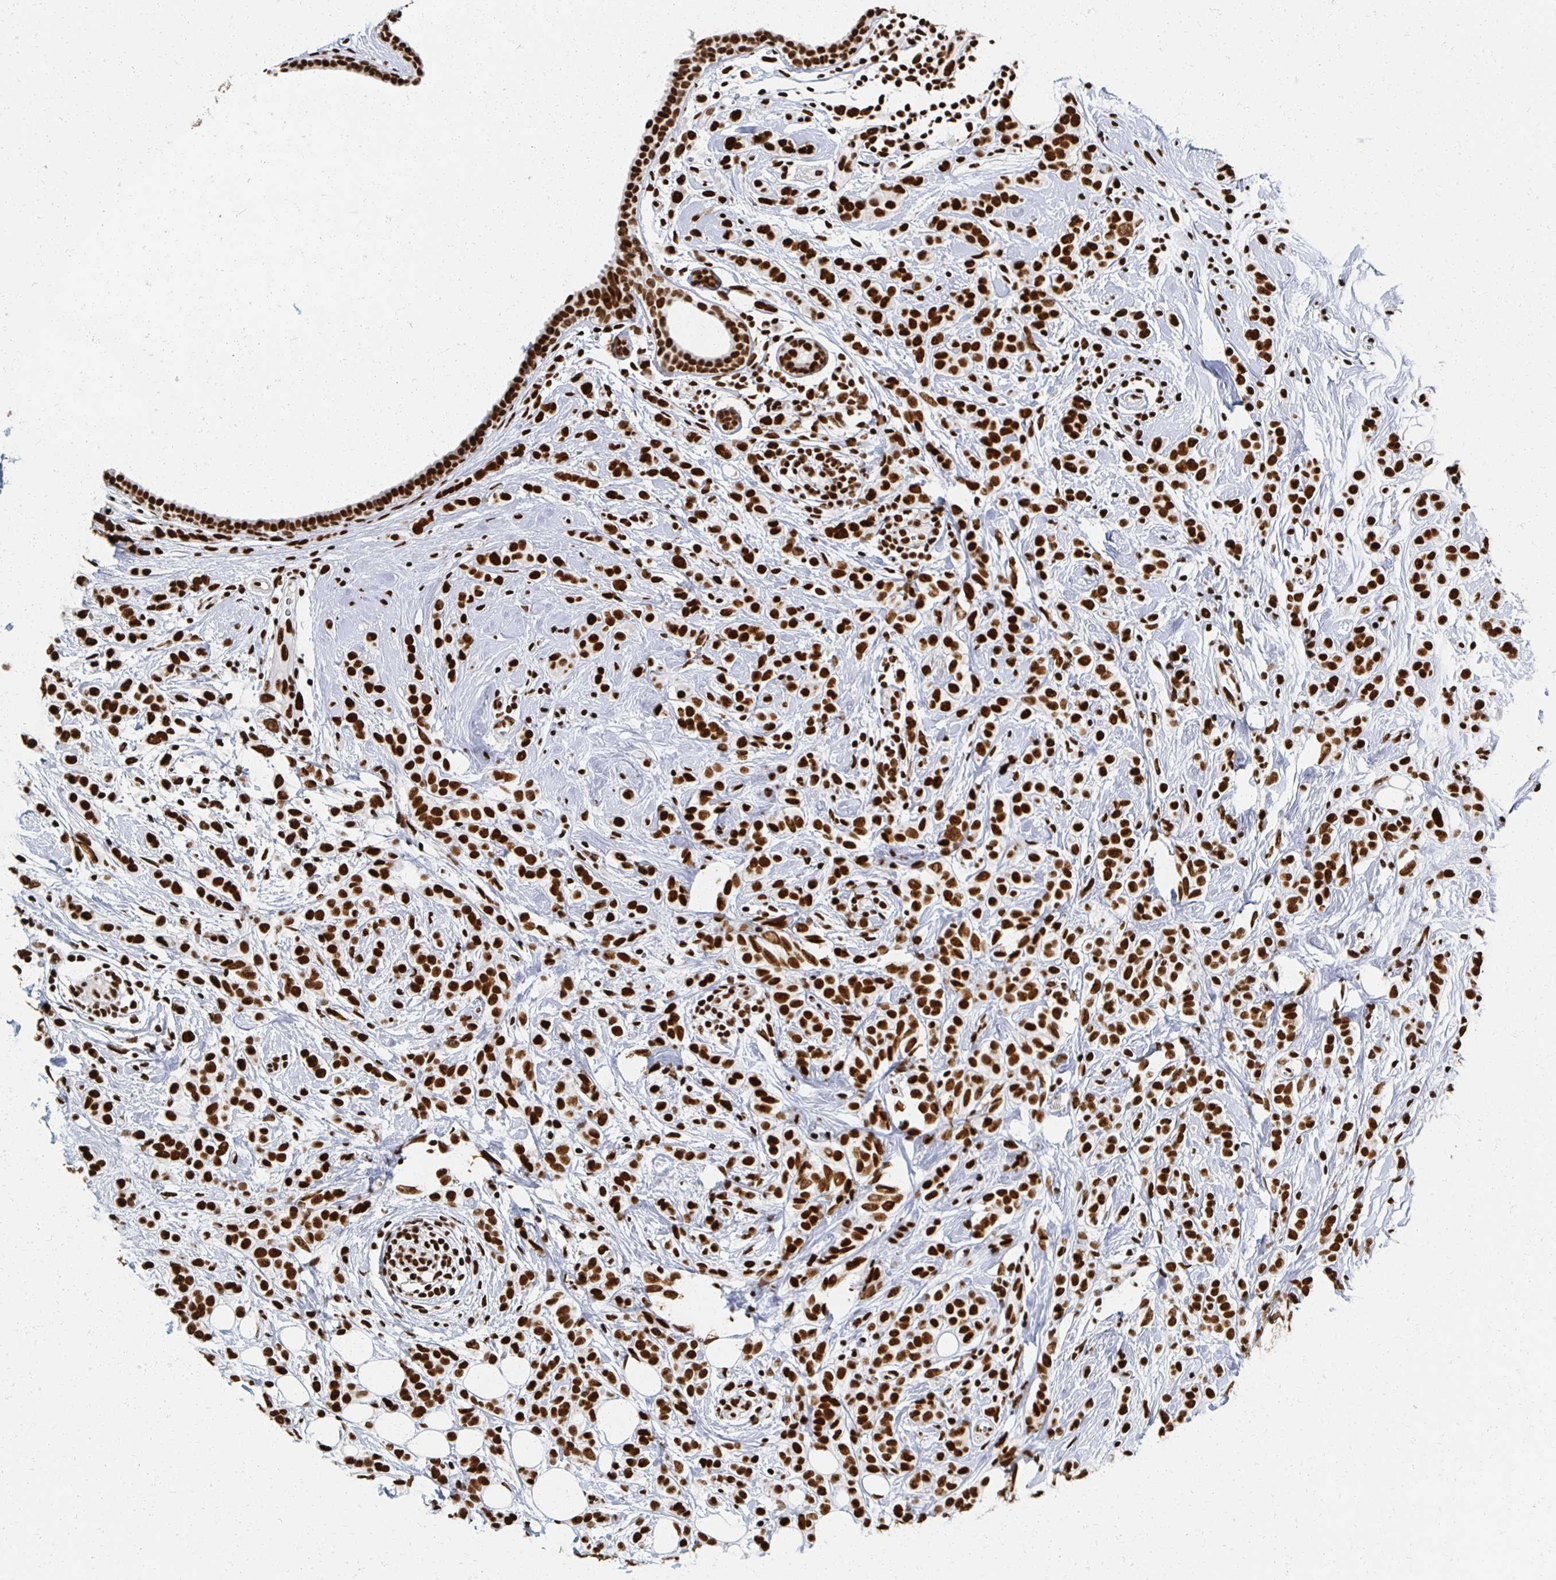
{"staining": {"intensity": "strong", "quantity": ">75%", "location": "nuclear"}, "tissue": "breast cancer", "cell_type": "Tumor cells", "image_type": "cancer", "snomed": [{"axis": "morphology", "description": "Lobular carcinoma"}, {"axis": "topography", "description": "Breast"}], "caption": "Tumor cells demonstrate high levels of strong nuclear staining in approximately >75% of cells in human breast lobular carcinoma.", "gene": "RBBP7", "patient": {"sex": "female", "age": 49}}